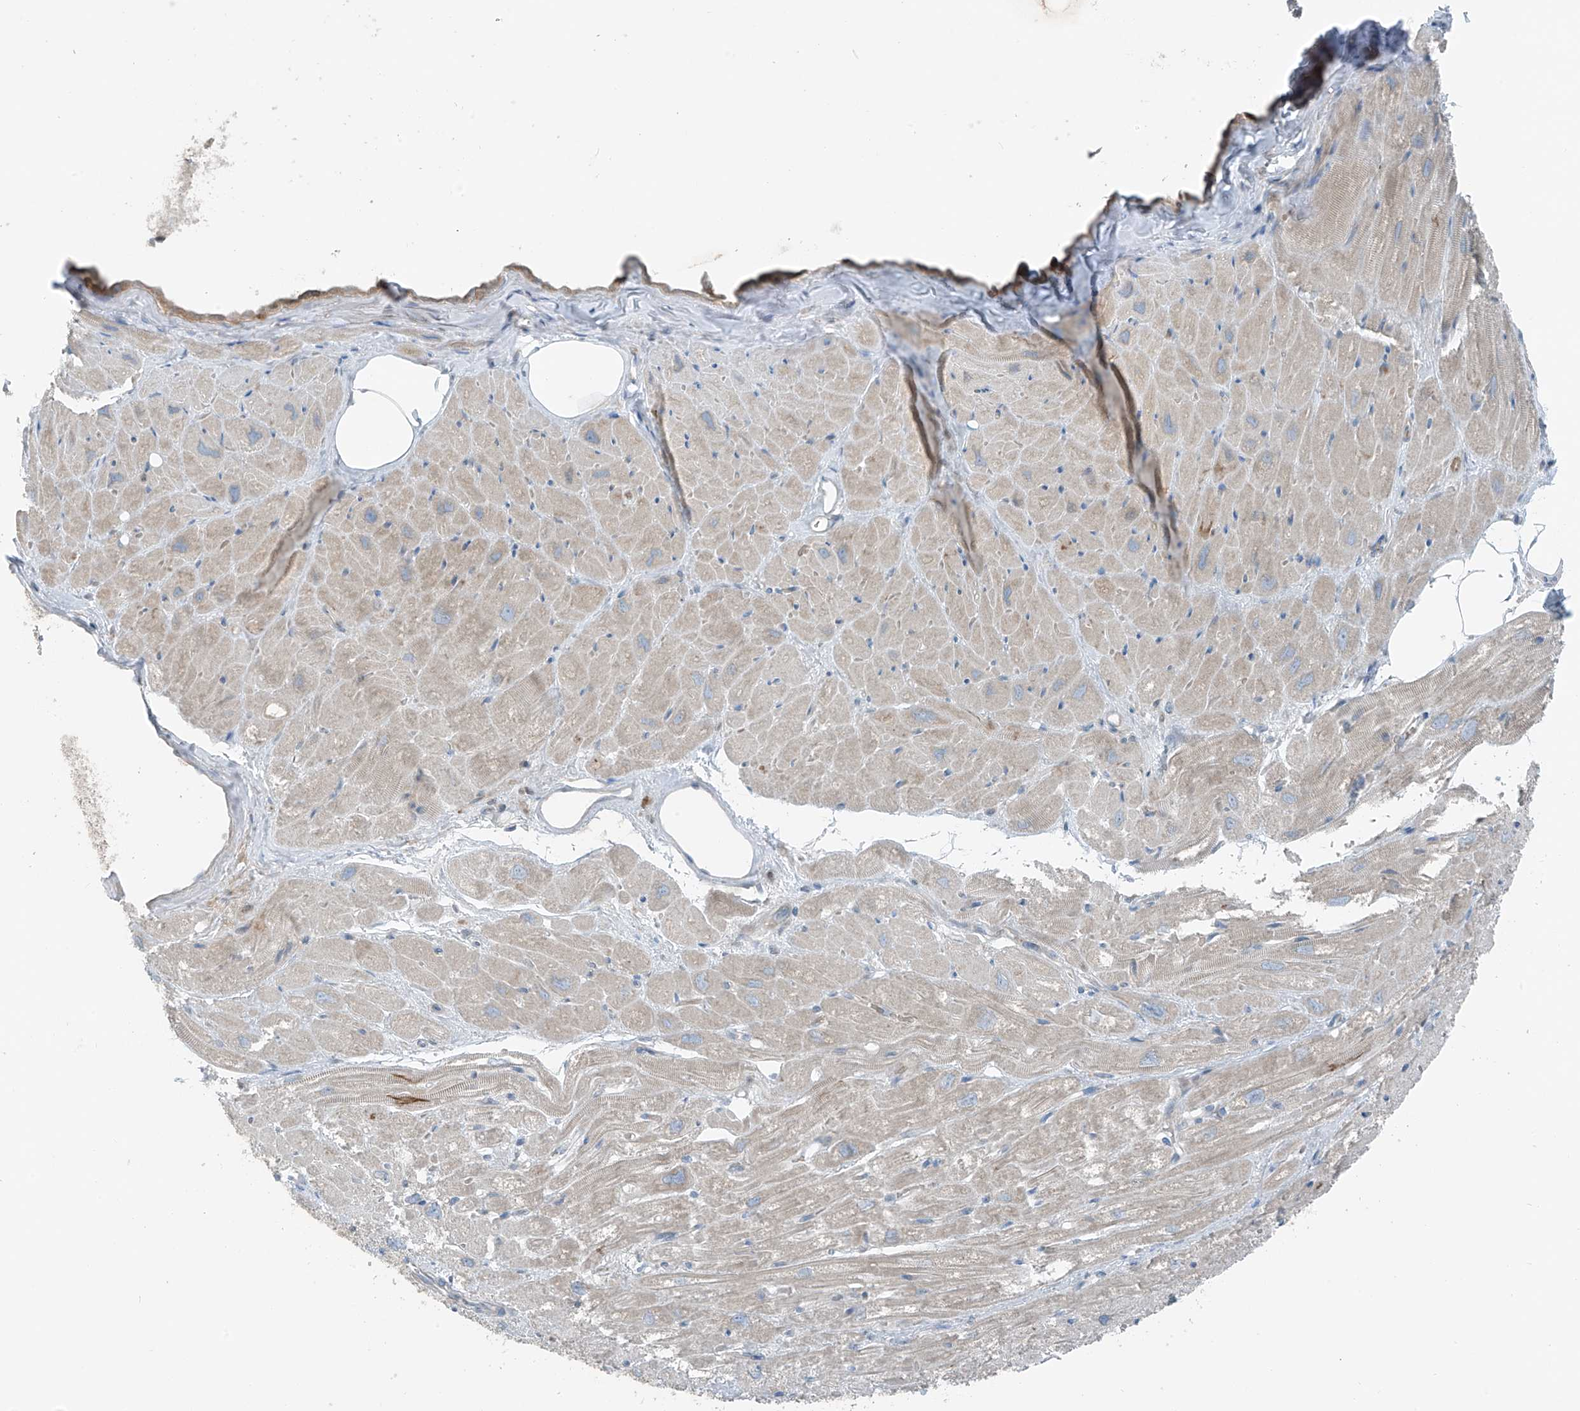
{"staining": {"intensity": "negative", "quantity": "none", "location": "none"}, "tissue": "heart muscle", "cell_type": "Cardiomyocytes", "image_type": "normal", "snomed": [{"axis": "morphology", "description": "Normal tissue, NOS"}, {"axis": "topography", "description": "Heart"}], "caption": "Protein analysis of unremarkable heart muscle exhibits no significant positivity in cardiomyocytes.", "gene": "SLC12A6", "patient": {"sex": "male", "age": 50}}